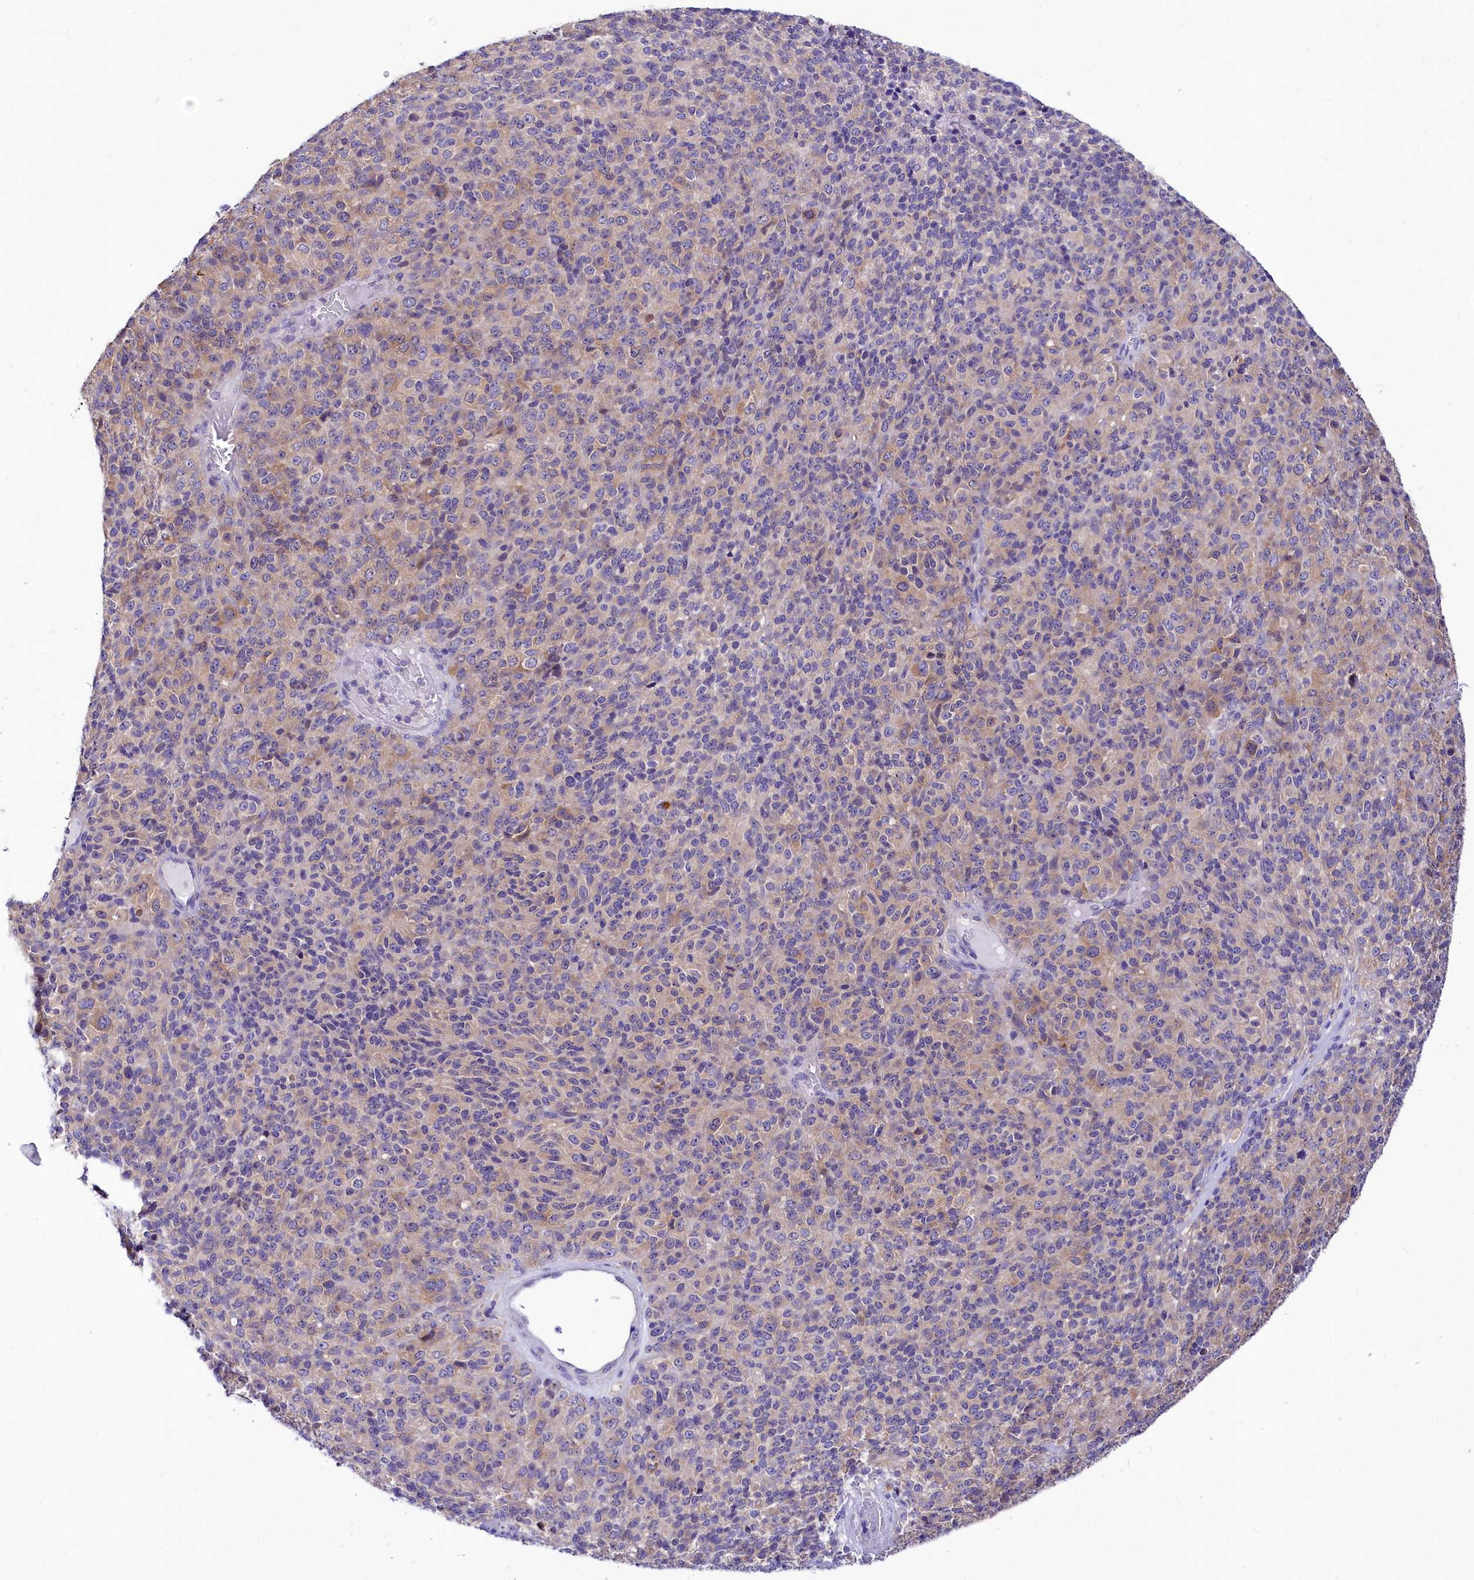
{"staining": {"intensity": "negative", "quantity": "none", "location": "none"}, "tissue": "melanoma", "cell_type": "Tumor cells", "image_type": "cancer", "snomed": [{"axis": "morphology", "description": "Malignant melanoma, Metastatic site"}, {"axis": "topography", "description": "Brain"}], "caption": "A photomicrograph of human melanoma is negative for staining in tumor cells. Nuclei are stained in blue.", "gene": "ABHD5", "patient": {"sex": "female", "age": 56}}